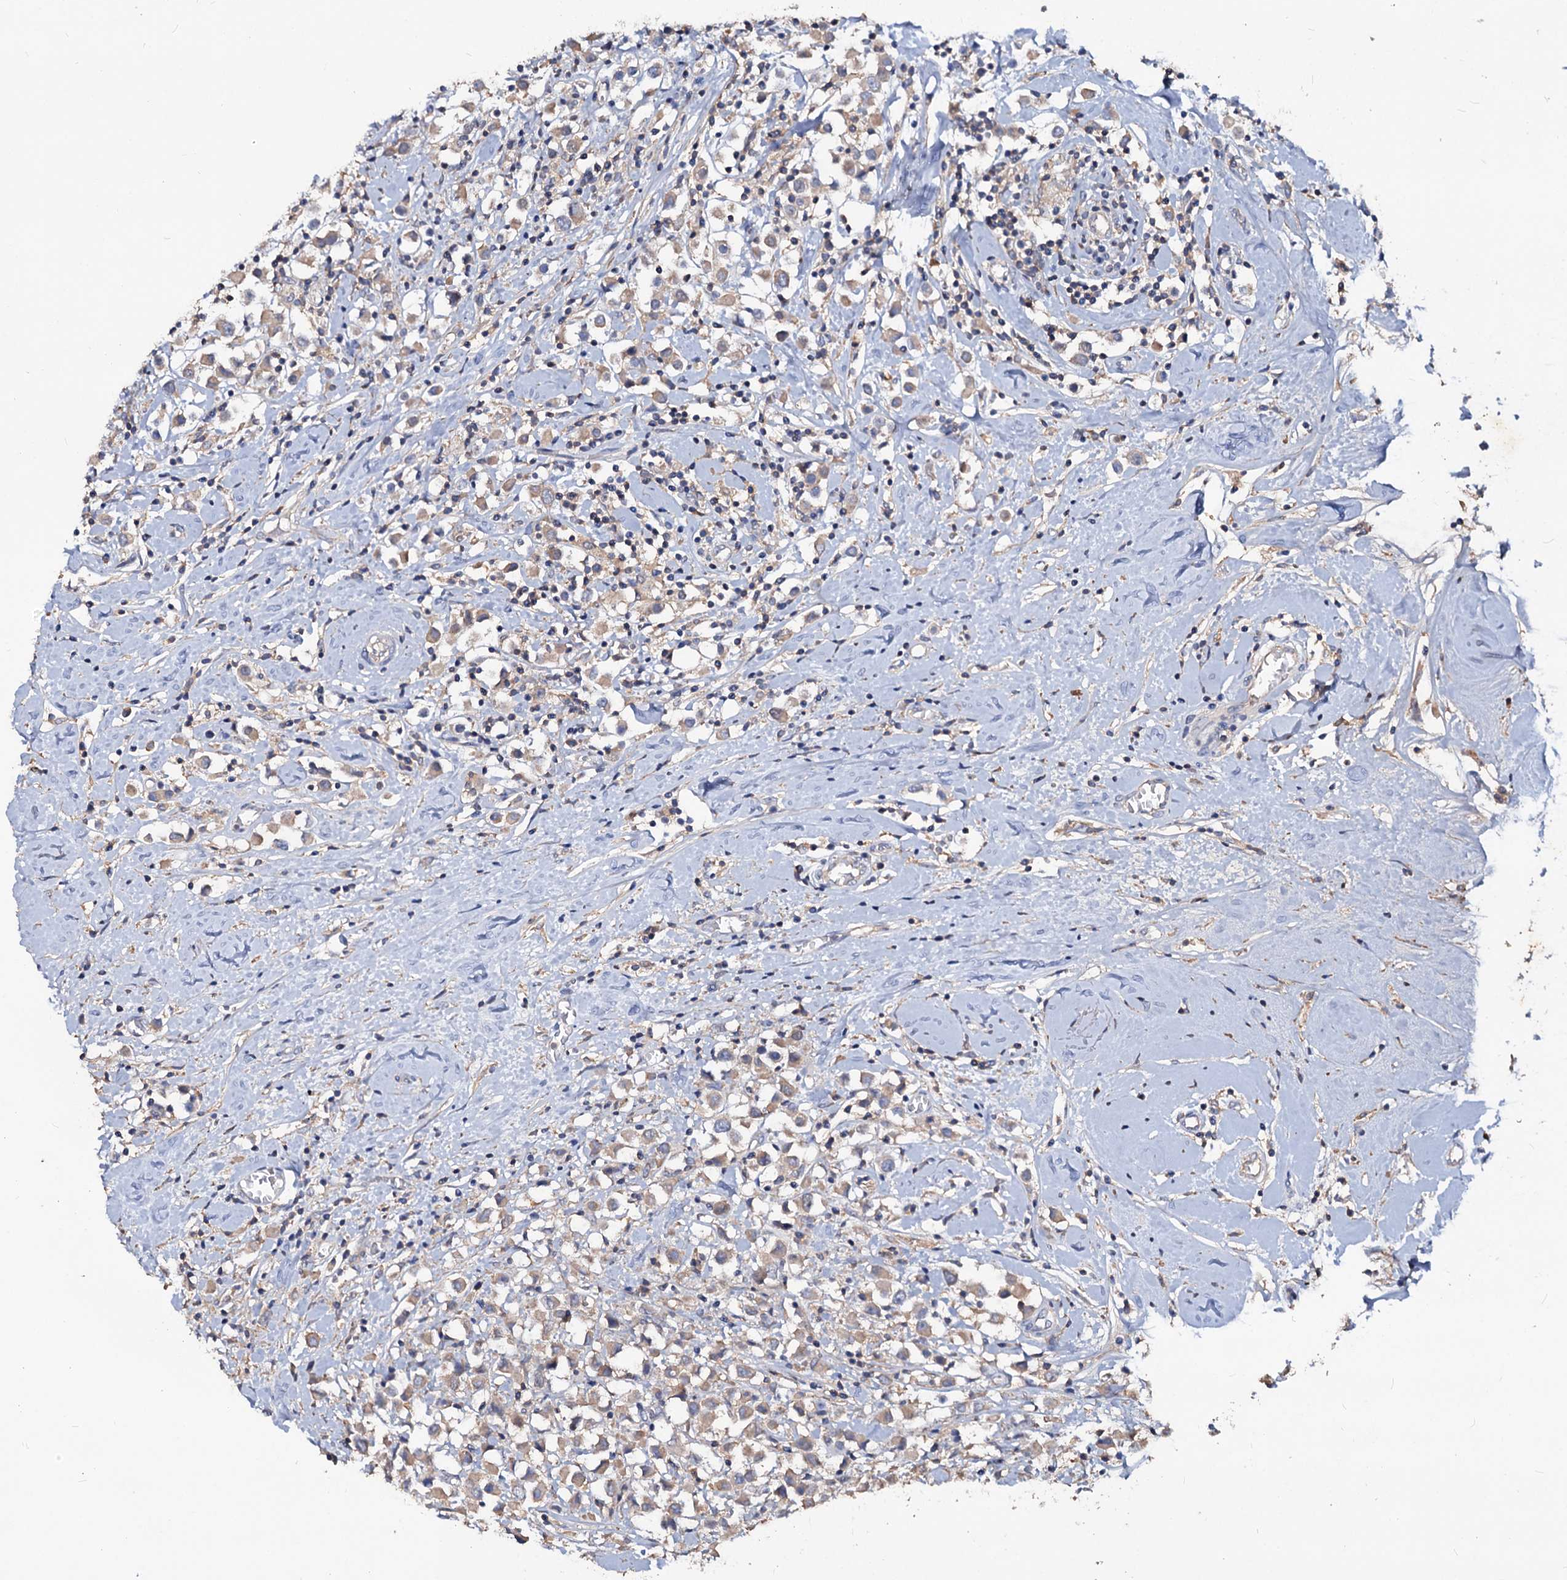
{"staining": {"intensity": "weak", "quantity": ">75%", "location": "cytoplasmic/membranous"}, "tissue": "breast cancer", "cell_type": "Tumor cells", "image_type": "cancer", "snomed": [{"axis": "morphology", "description": "Duct carcinoma"}, {"axis": "topography", "description": "Breast"}], "caption": "A photomicrograph showing weak cytoplasmic/membranous staining in approximately >75% of tumor cells in breast infiltrating ductal carcinoma, as visualized by brown immunohistochemical staining.", "gene": "ACY3", "patient": {"sex": "female", "age": 61}}